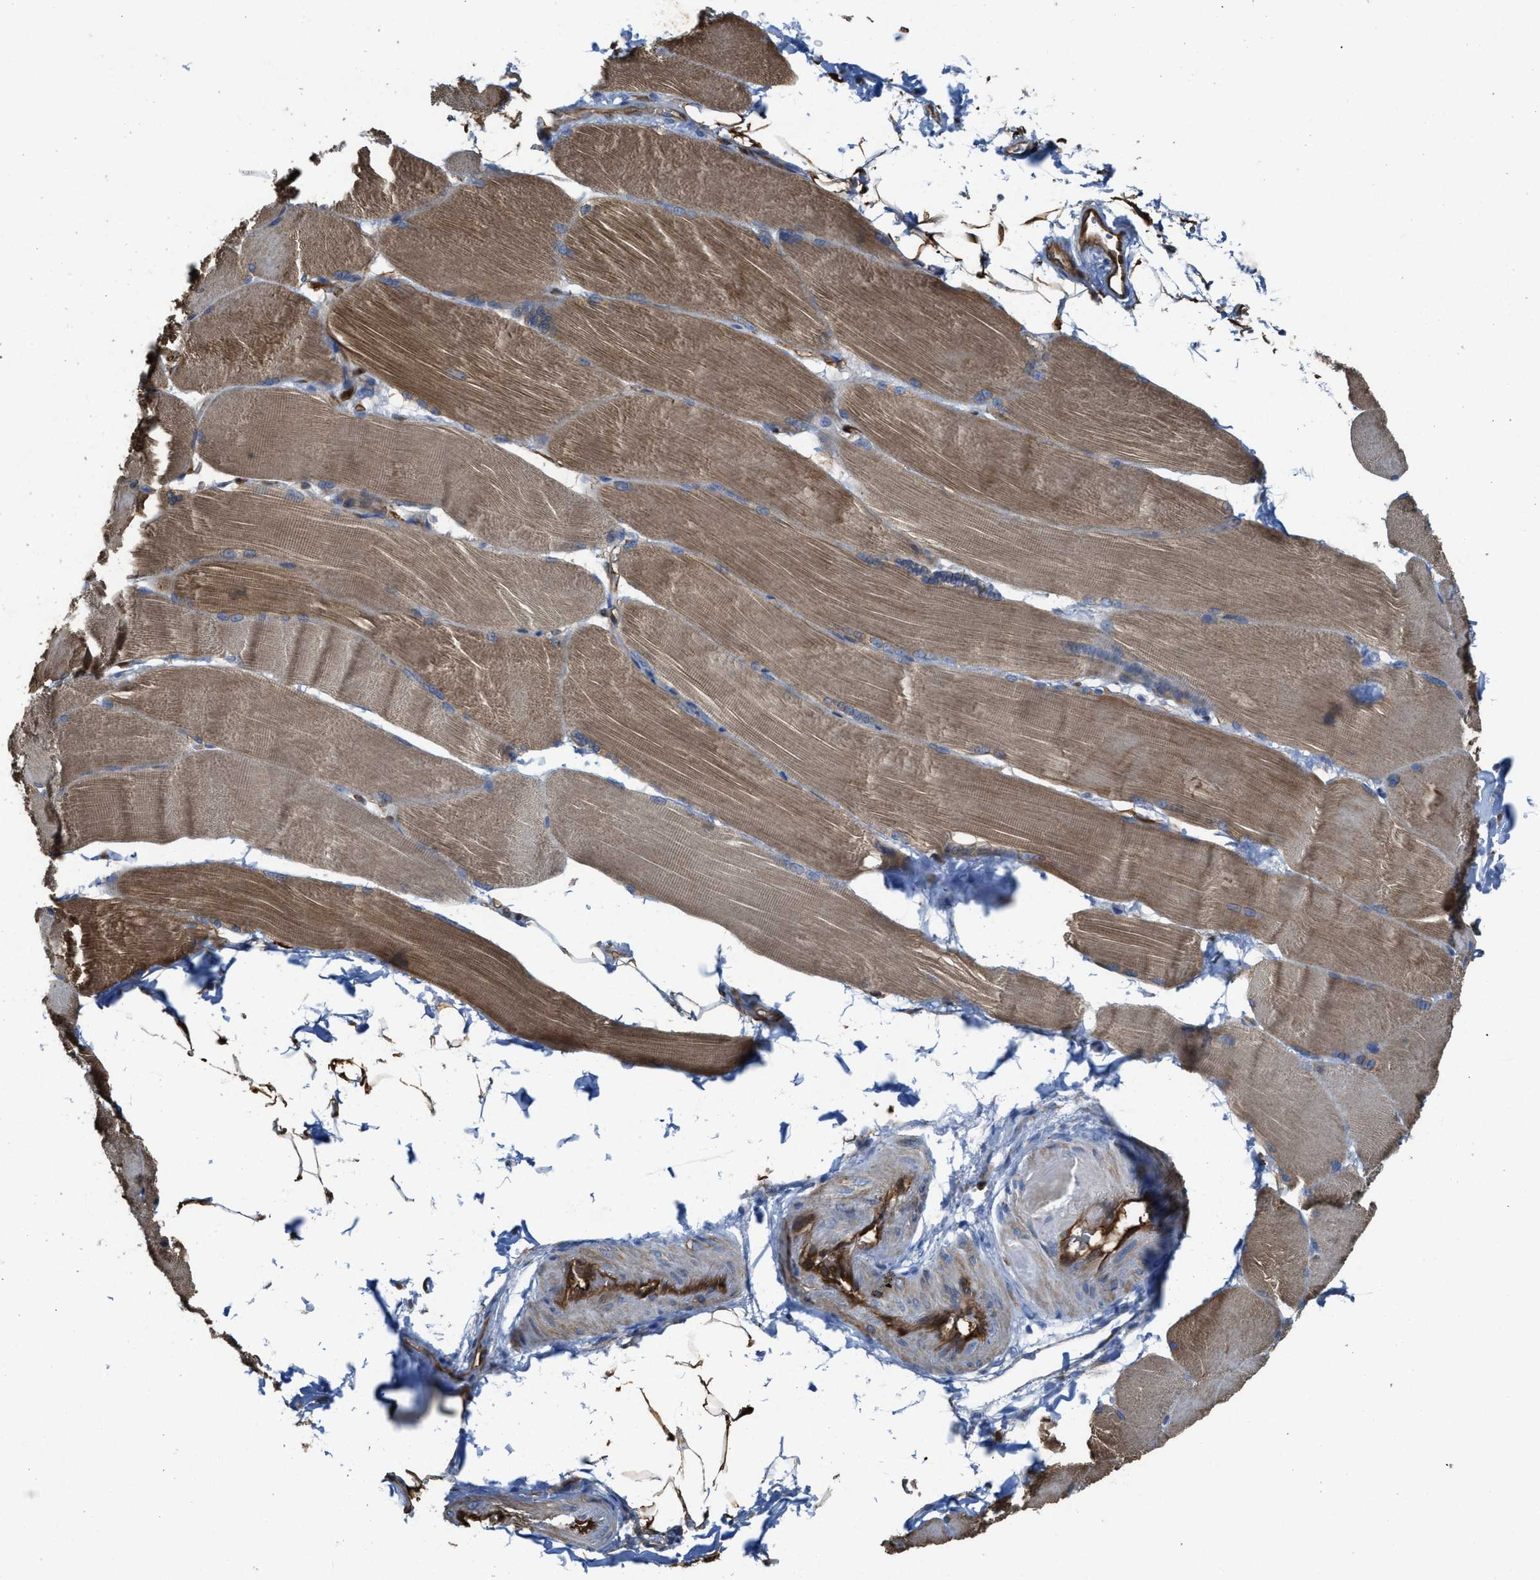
{"staining": {"intensity": "moderate", "quantity": ">75%", "location": "cytoplasmic/membranous"}, "tissue": "skeletal muscle", "cell_type": "Myocytes", "image_type": "normal", "snomed": [{"axis": "morphology", "description": "Normal tissue, NOS"}, {"axis": "topography", "description": "Skin"}, {"axis": "topography", "description": "Skeletal muscle"}], "caption": "IHC (DAB (3,3'-diaminobenzidine)) staining of unremarkable human skeletal muscle displays moderate cytoplasmic/membranous protein positivity in about >75% of myocytes.", "gene": "ASS1", "patient": {"sex": "male", "age": 83}}